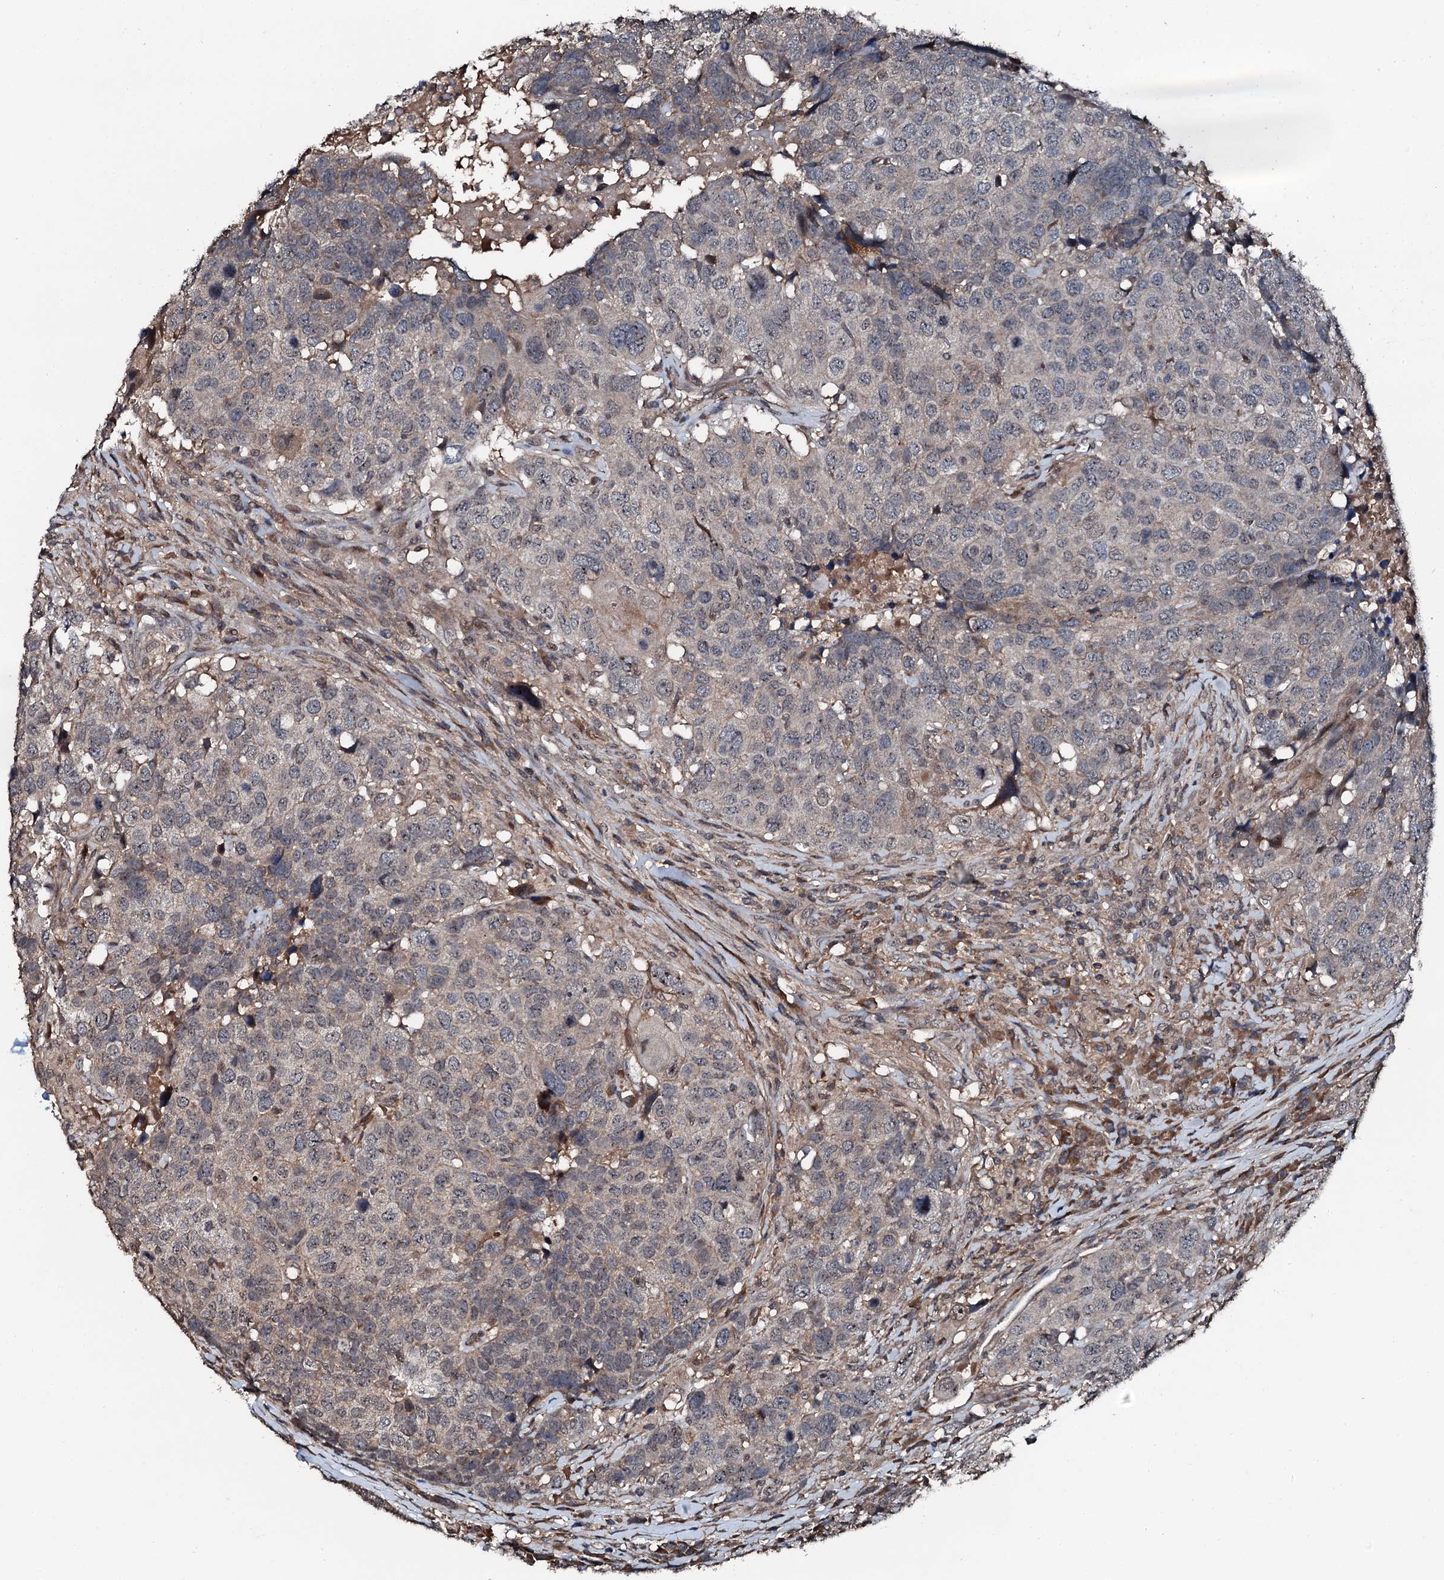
{"staining": {"intensity": "negative", "quantity": "none", "location": "none"}, "tissue": "head and neck cancer", "cell_type": "Tumor cells", "image_type": "cancer", "snomed": [{"axis": "morphology", "description": "Squamous cell carcinoma, NOS"}, {"axis": "topography", "description": "Head-Neck"}], "caption": "Immunohistochemical staining of human head and neck cancer reveals no significant positivity in tumor cells.", "gene": "FLYWCH1", "patient": {"sex": "male", "age": 66}}